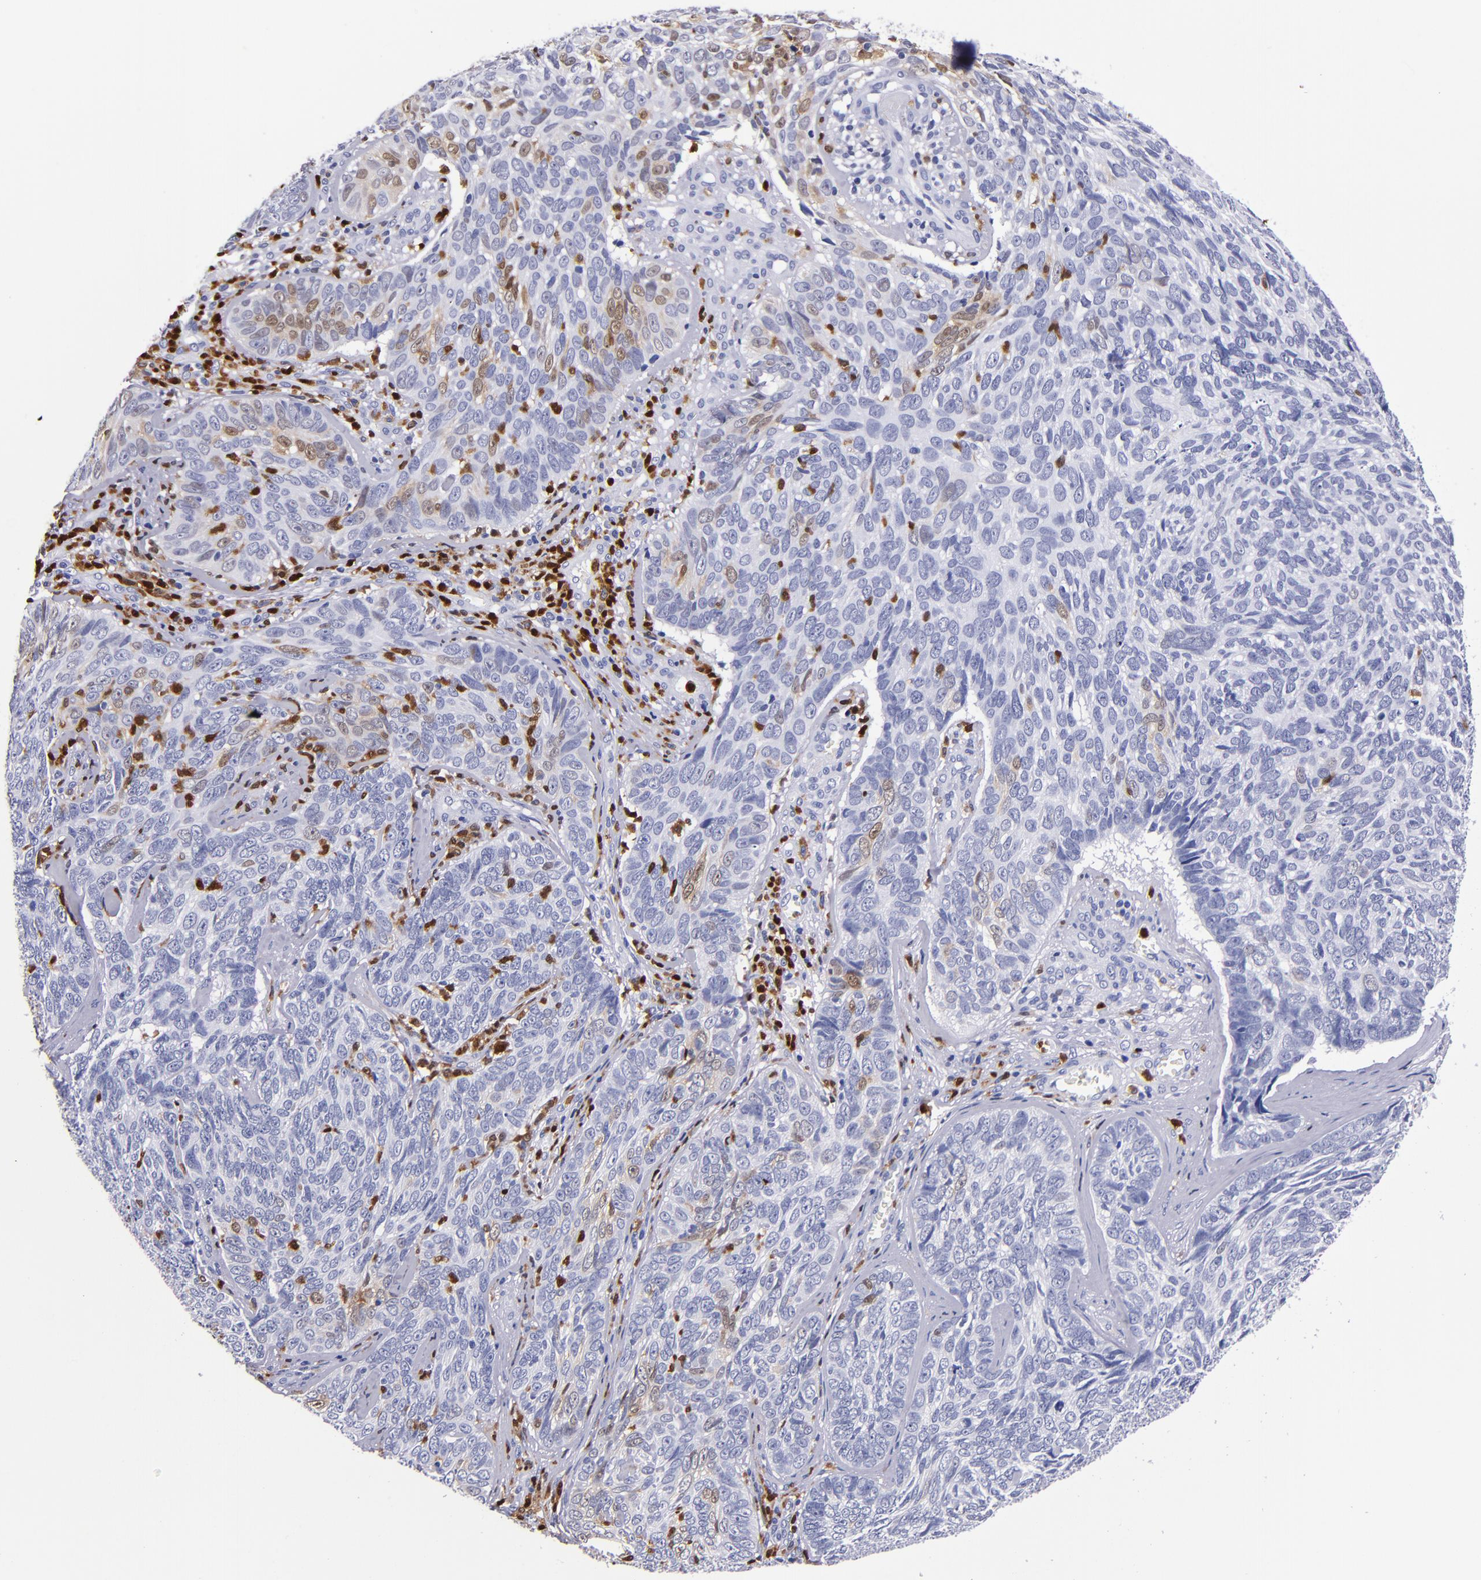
{"staining": {"intensity": "negative", "quantity": "none", "location": "none"}, "tissue": "skin cancer", "cell_type": "Tumor cells", "image_type": "cancer", "snomed": [{"axis": "morphology", "description": "Basal cell carcinoma"}, {"axis": "topography", "description": "Skin"}], "caption": "This is an immunohistochemistry histopathology image of human basal cell carcinoma (skin). There is no positivity in tumor cells.", "gene": "S100A8", "patient": {"sex": "male", "age": 72}}